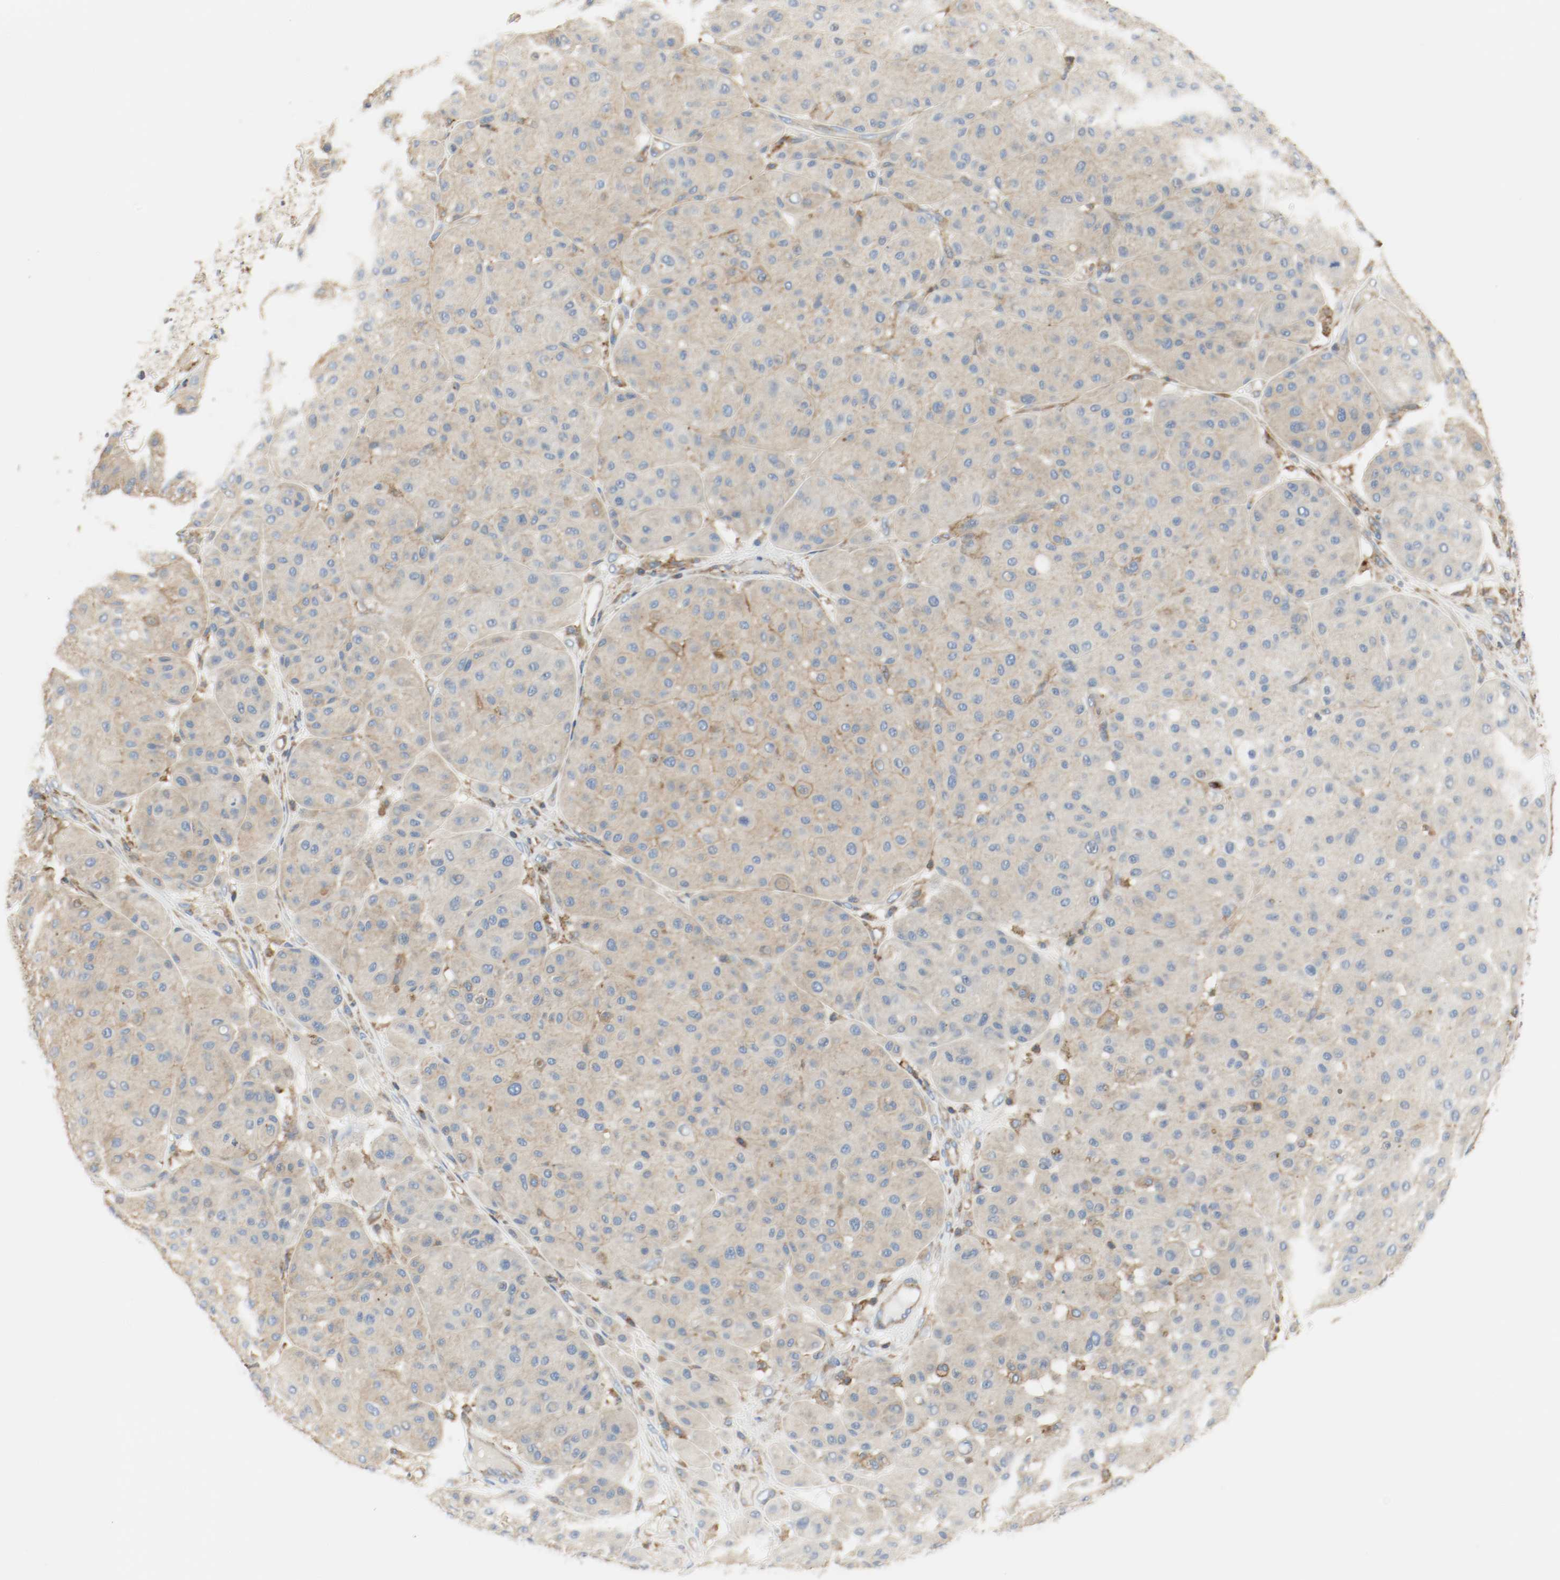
{"staining": {"intensity": "moderate", "quantity": ">75%", "location": "cytoplasmic/membranous"}, "tissue": "melanoma", "cell_type": "Tumor cells", "image_type": "cancer", "snomed": [{"axis": "morphology", "description": "Normal tissue, NOS"}, {"axis": "morphology", "description": "Malignant melanoma, Metastatic site"}, {"axis": "topography", "description": "Skin"}], "caption": "Tumor cells reveal moderate cytoplasmic/membranous staining in about >75% of cells in malignant melanoma (metastatic site). The staining was performed using DAB (3,3'-diaminobenzidine), with brown indicating positive protein expression. Nuclei are stained blue with hematoxylin.", "gene": "ARPC1B", "patient": {"sex": "male", "age": 41}}